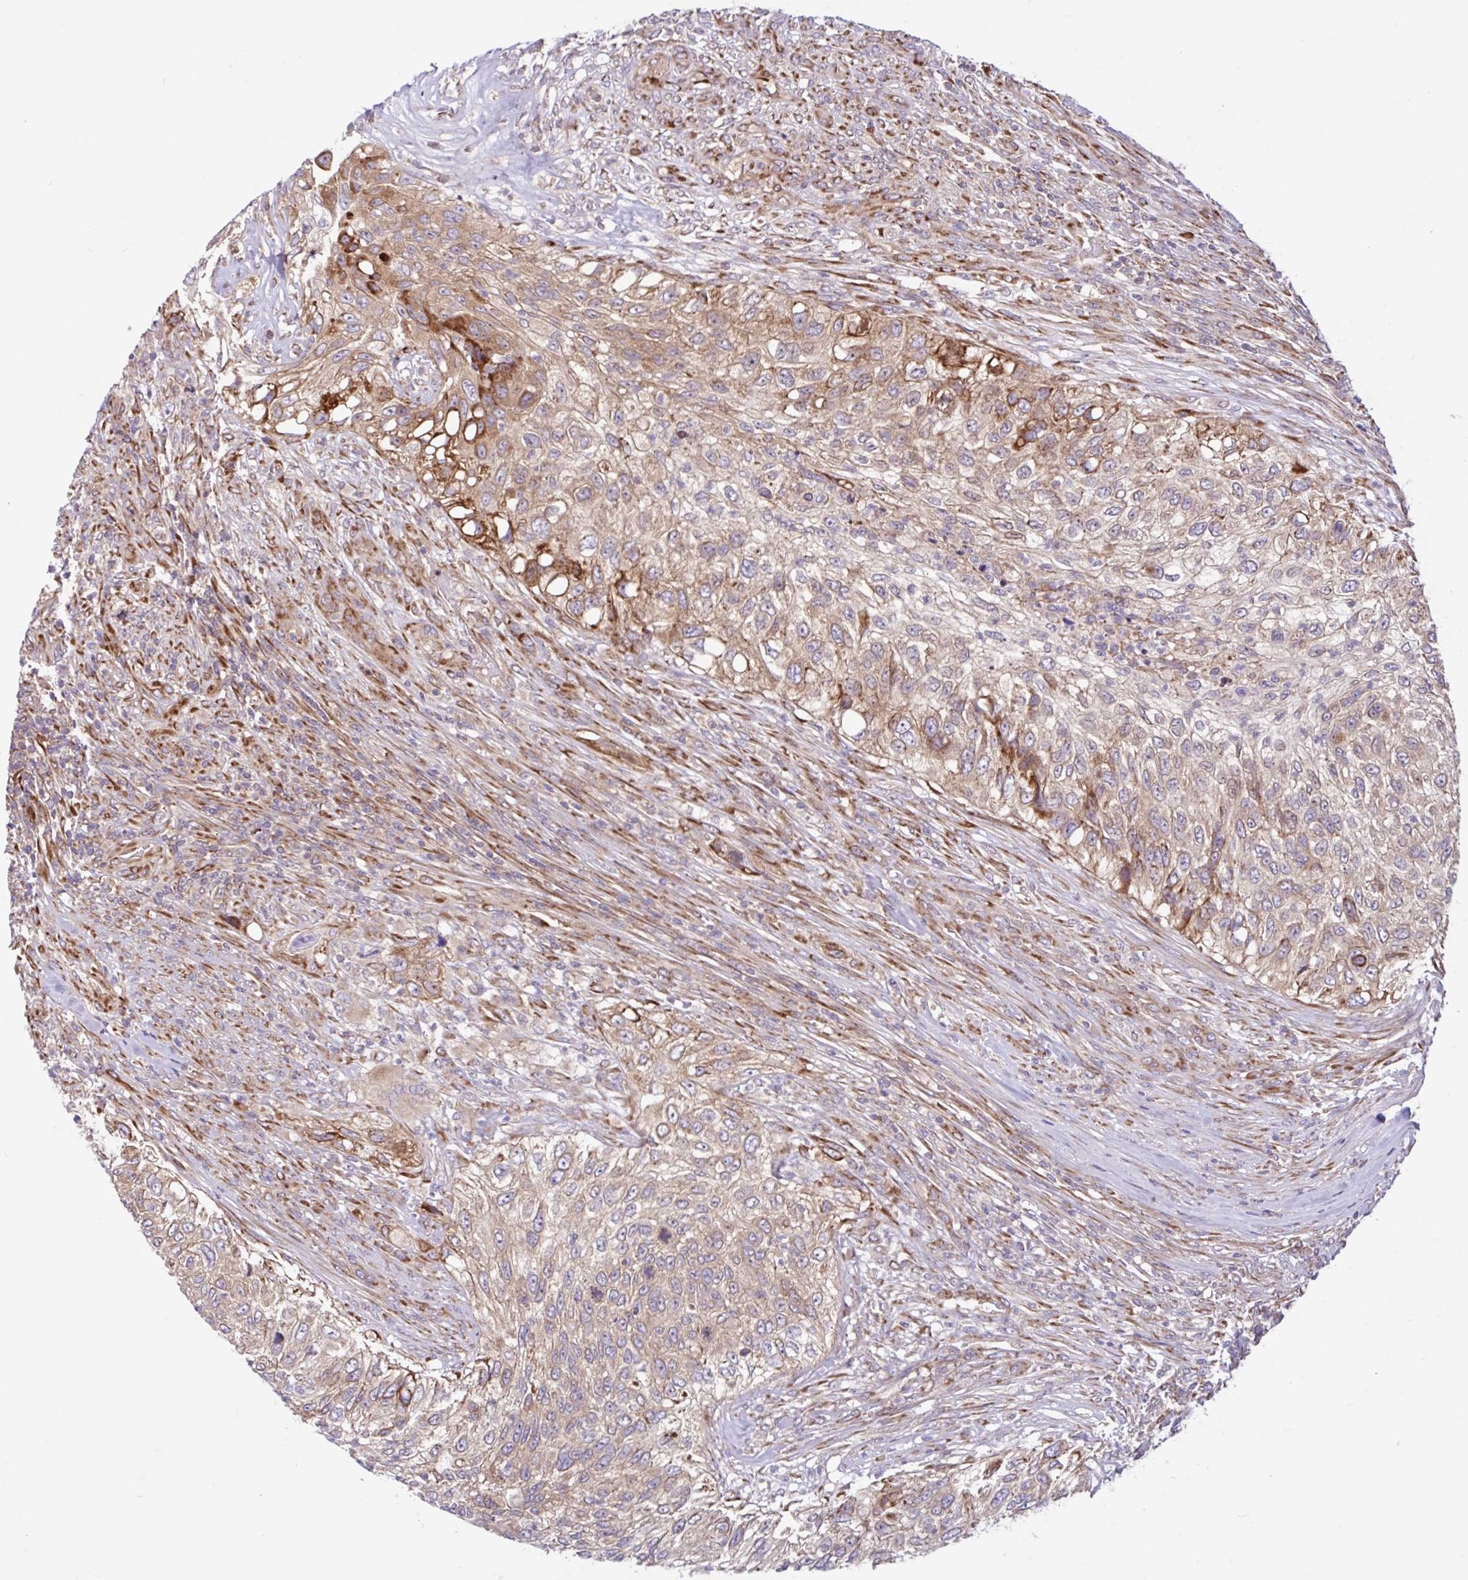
{"staining": {"intensity": "moderate", "quantity": ">75%", "location": "cytoplasmic/membranous"}, "tissue": "urothelial cancer", "cell_type": "Tumor cells", "image_type": "cancer", "snomed": [{"axis": "morphology", "description": "Urothelial carcinoma, High grade"}, {"axis": "topography", "description": "Urinary bladder"}], "caption": "A photomicrograph of urothelial cancer stained for a protein demonstrates moderate cytoplasmic/membranous brown staining in tumor cells.", "gene": "NTPCR", "patient": {"sex": "female", "age": 60}}